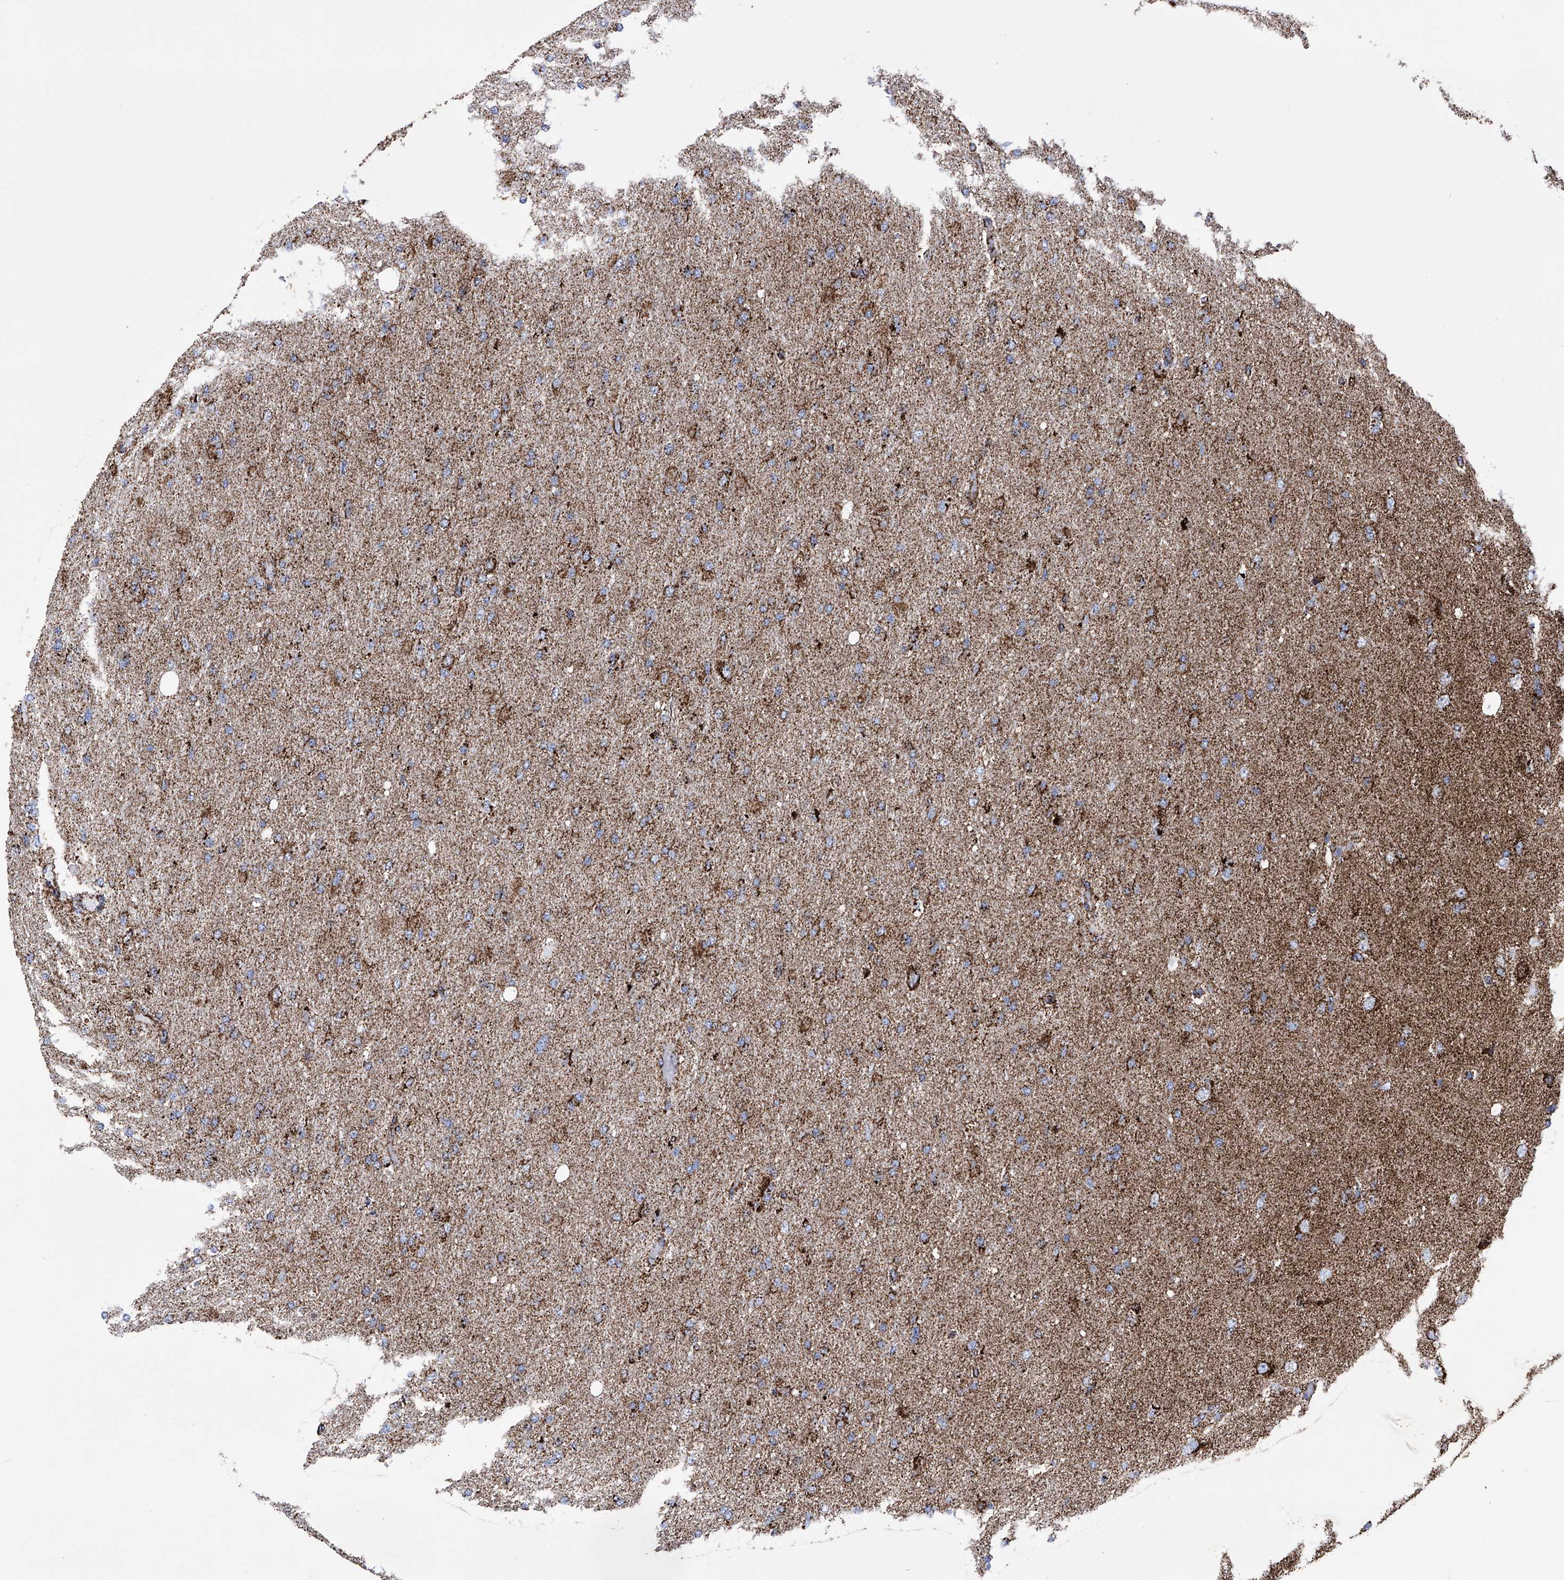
{"staining": {"intensity": "moderate", "quantity": ">75%", "location": "cytoplasmic/membranous"}, "tissue": "glioma", "cell_type": "Tumor cells", "image_type": "cancer", "snomed": [{"axis": "morphology", "description": "Glioma, malignant, High grade"}, {"axis": "topography", "description": "Cerebral cortex"}], "caption": "Glioma stained with a protein marker shows moderate staining in tumor cells.", "gene": "ATP5PF", "patient": {"sex": "female", "age": 36}}